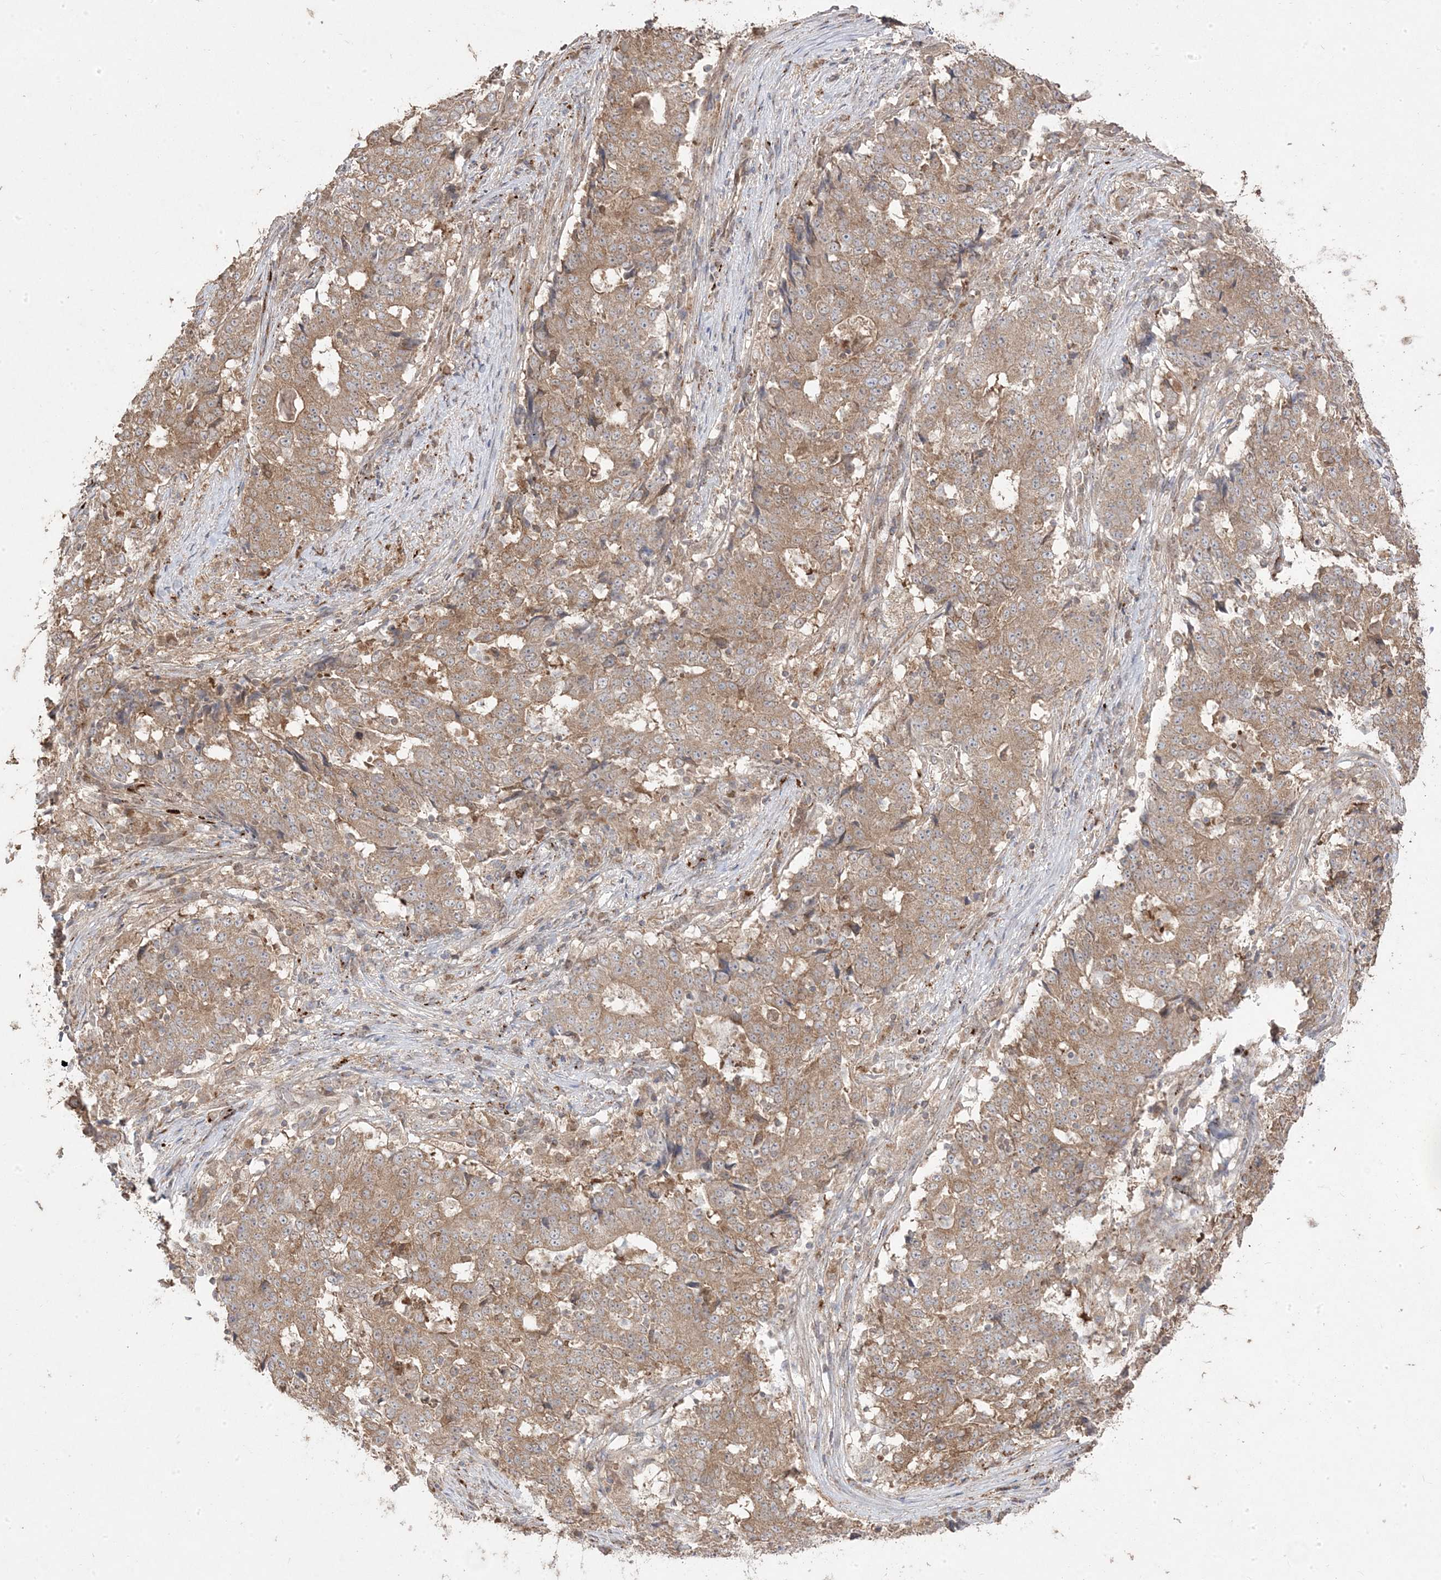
{"staining": {"intensity": "moderate", "quantity": ">75%", "location": "cytoplasmic/membranous"}, "tissue": "stomach cancer", "cell_type": "Tumor cells", "image_type": "cancer", "snomed": [{"axis": "morphology", "description": "Adenocarcinoma, NOS"}, {"axis": "topography", "description": "Stomach"}], "caption": "Approximately >75% of tumor cells in human adenocarcinoma (stomach) reveal moderate cytoplasmic/membranous protein positivity as visualized by brown immunohistochemical staining.", "gene": "PPOX", "patient": {"sex": "male", "age": 59}}